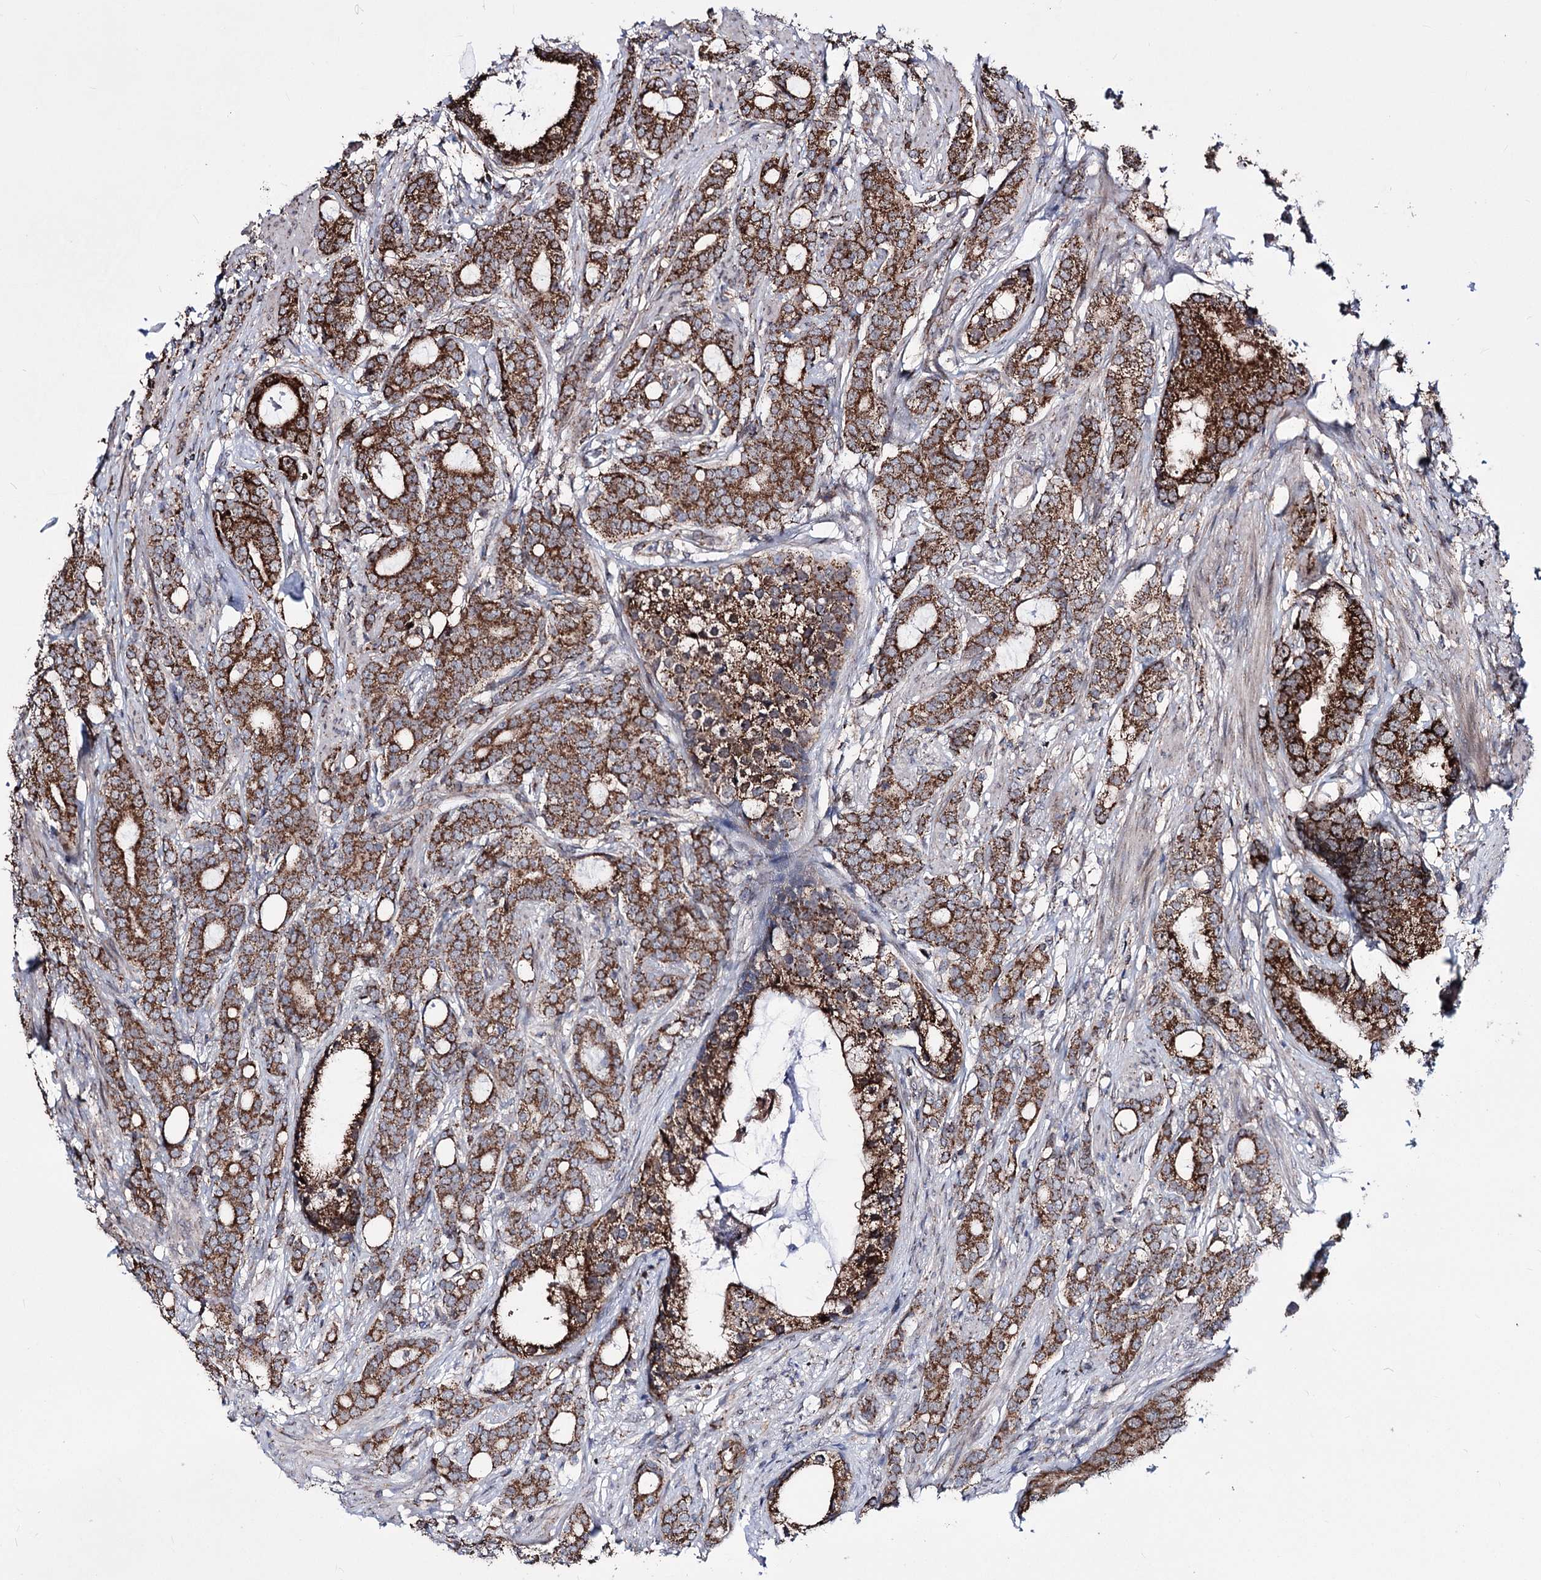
{"staining": {"intensity": "strong", "quantity": ">75%", "location": "cytoplasmic/membranous"}, "tissue": "prostate cancer", "cell_type": "Tumor cells", "image_type": "cancer", "snomed": [{"axis": "morphology", "description": "Adenocarcinoma, Low grade"}, {"axis": "topography", "description": "Prostate"}], "caption": "Protein expression by immunohistochemistry (IHC) demonstrates strong cytoplasmic/membranous staining in approximately >75% of tumor cells in prostate adenocarcinoma (low-grade).", "gene": "CREB3L4", "patient": {"sex": "male", "age": 71}}